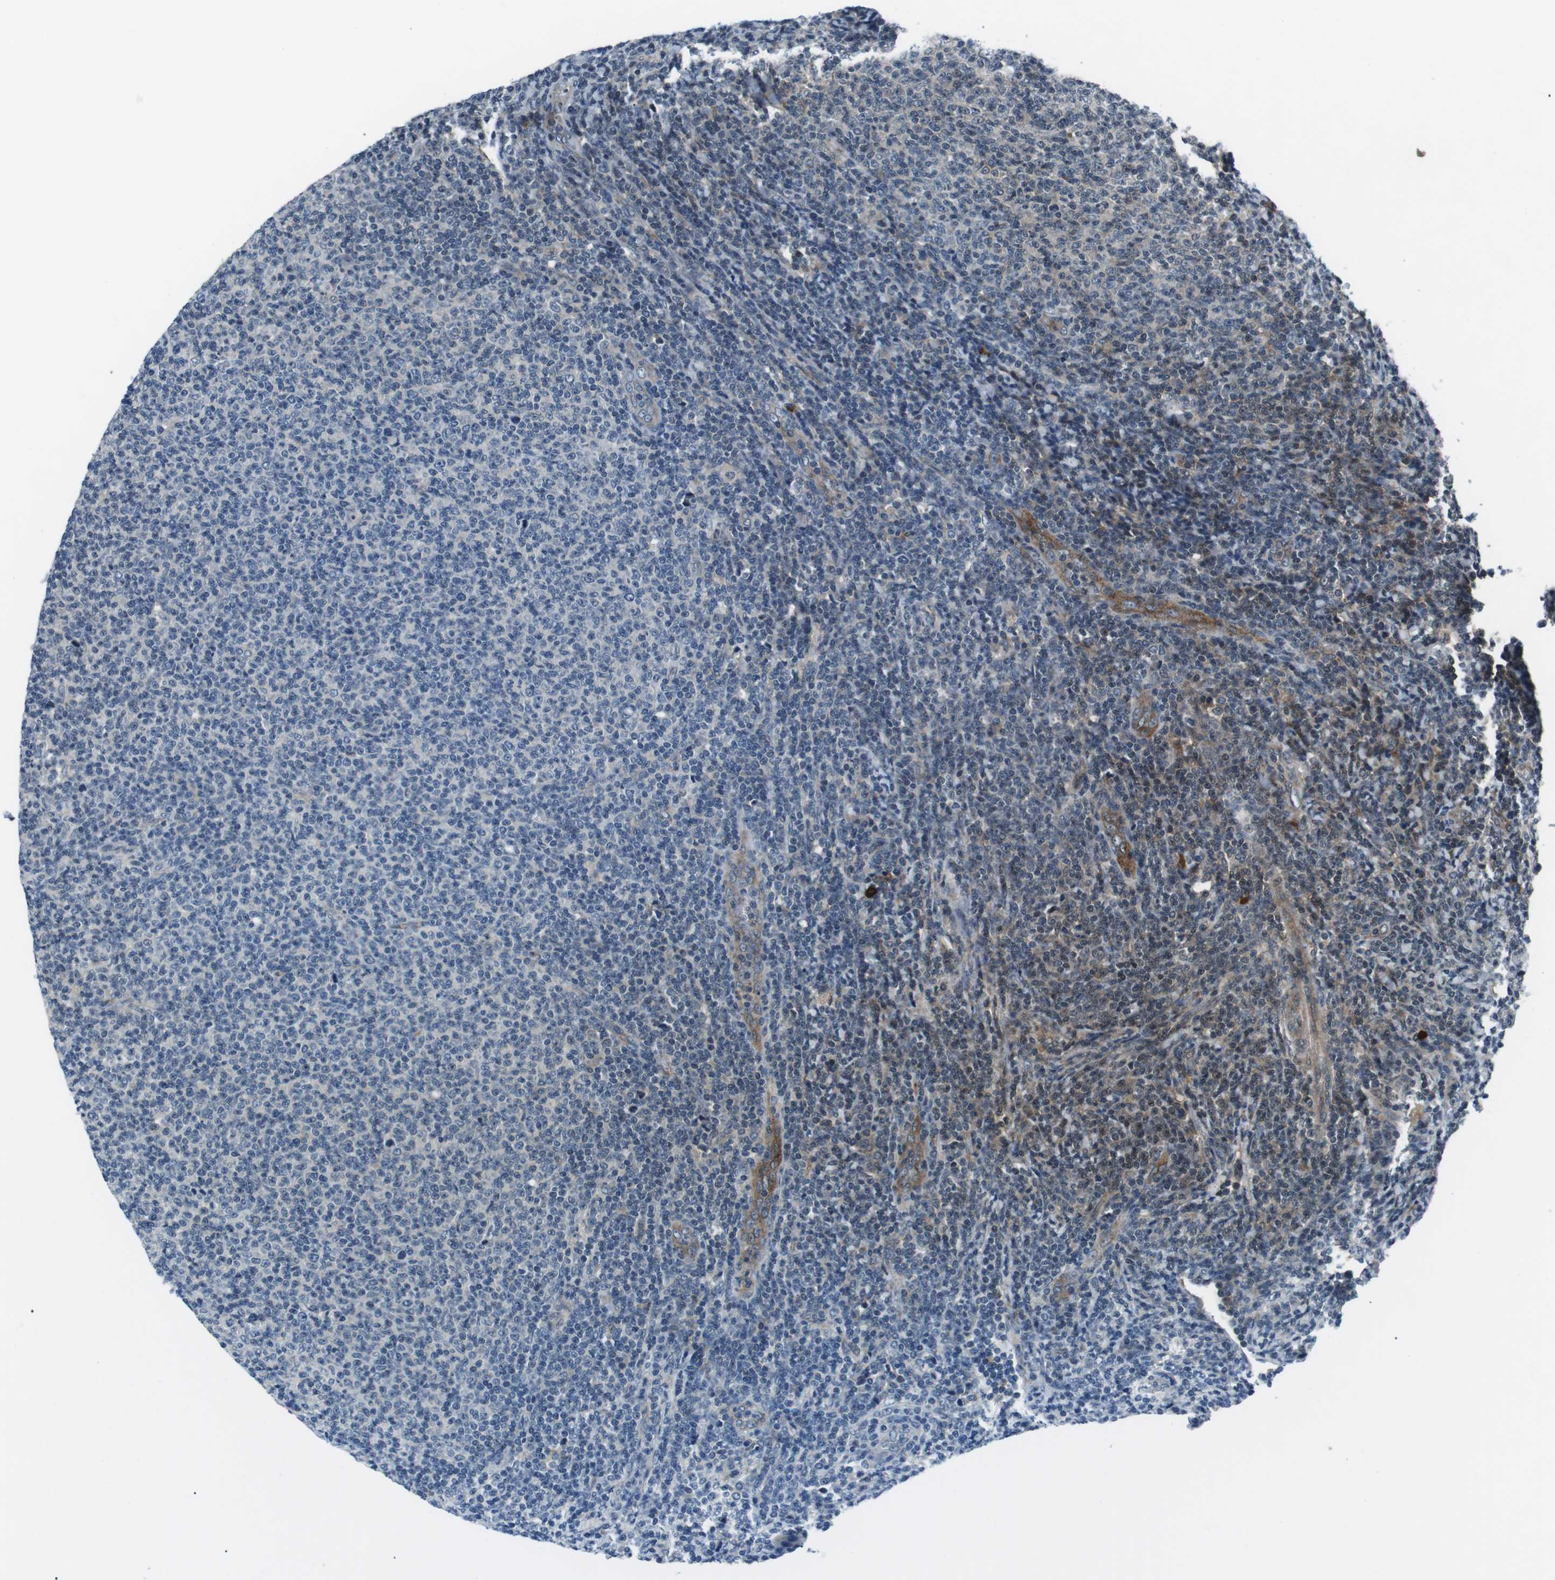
{"staining": {"intensity": "weak", "quantity": "<25%", "location": "cytoplasmic/membranous"}, "tissue": "lymphoma", "cell_type": "Tumor cells", "image_type": "cancer", "snomed": [{"axis": "morphology", "description": "Malignant lymphoma, non-Hodgkin's type, Low grade"}, {"axis": "topography", "description": "Lymph node"}], "caption": "Lymphoma was stained to show a protein in brown. There is no significant positivity in tumor cells.", "gene": "CSF2RA", "patient": {"sex": "male", "age": 66}}